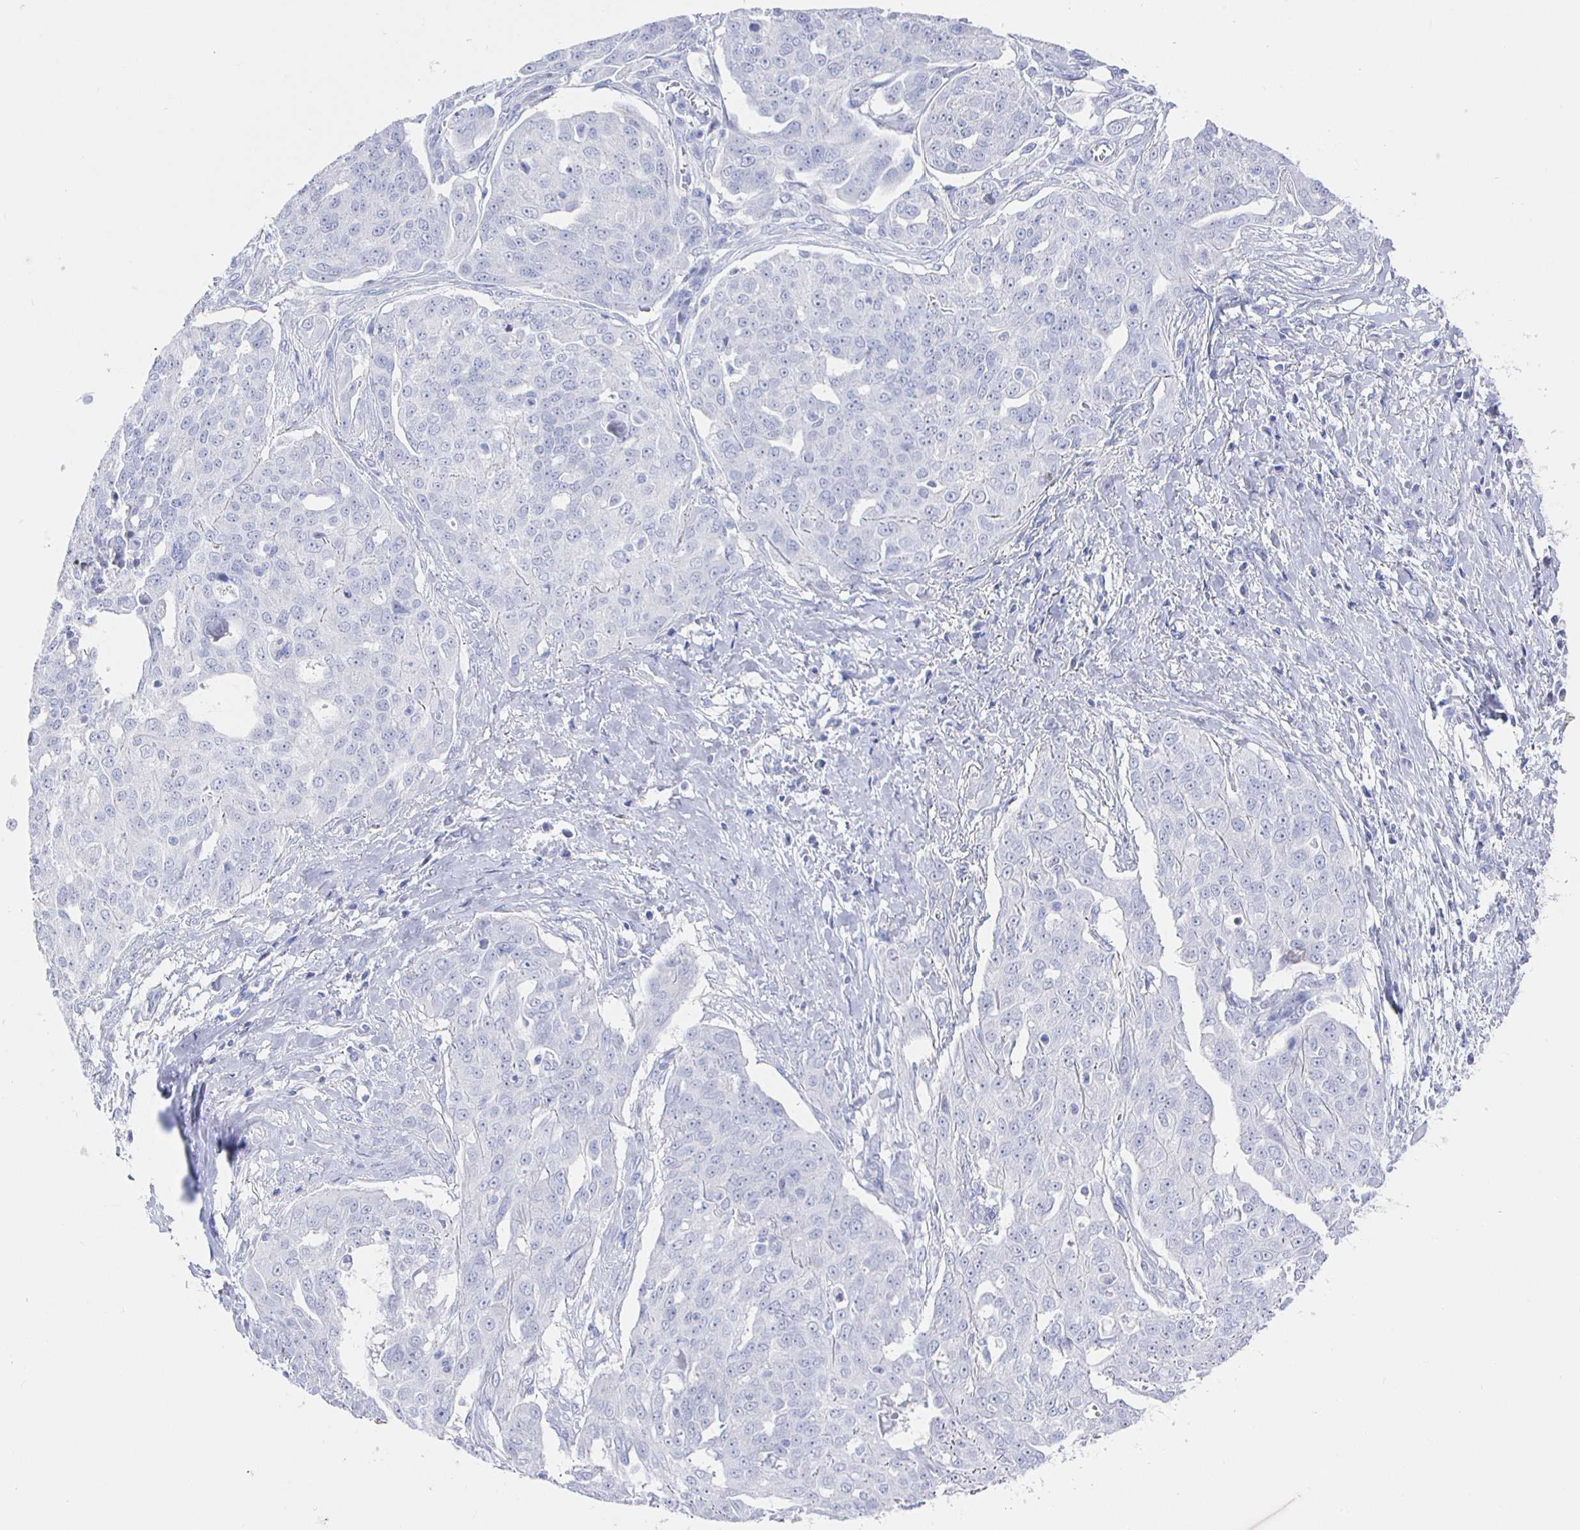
{"staining": {"intensity": "negative", "quantity": "none", "location": "none"}, "tissue": "ovarian cancer", "cell_type": "Tumor cells", "image_type": "cancer", "snomed": [{"axis": "morphology", "description": "Carcinoma, endometroid"}, {"axis": "topography", "description": "Ovary"}], "caption": "Ovarian cancer stained for a protein using IHC displays no positivity tumor cells.", "gene": "CLCA1", "patient": {"sex": "female", "age": 70}}